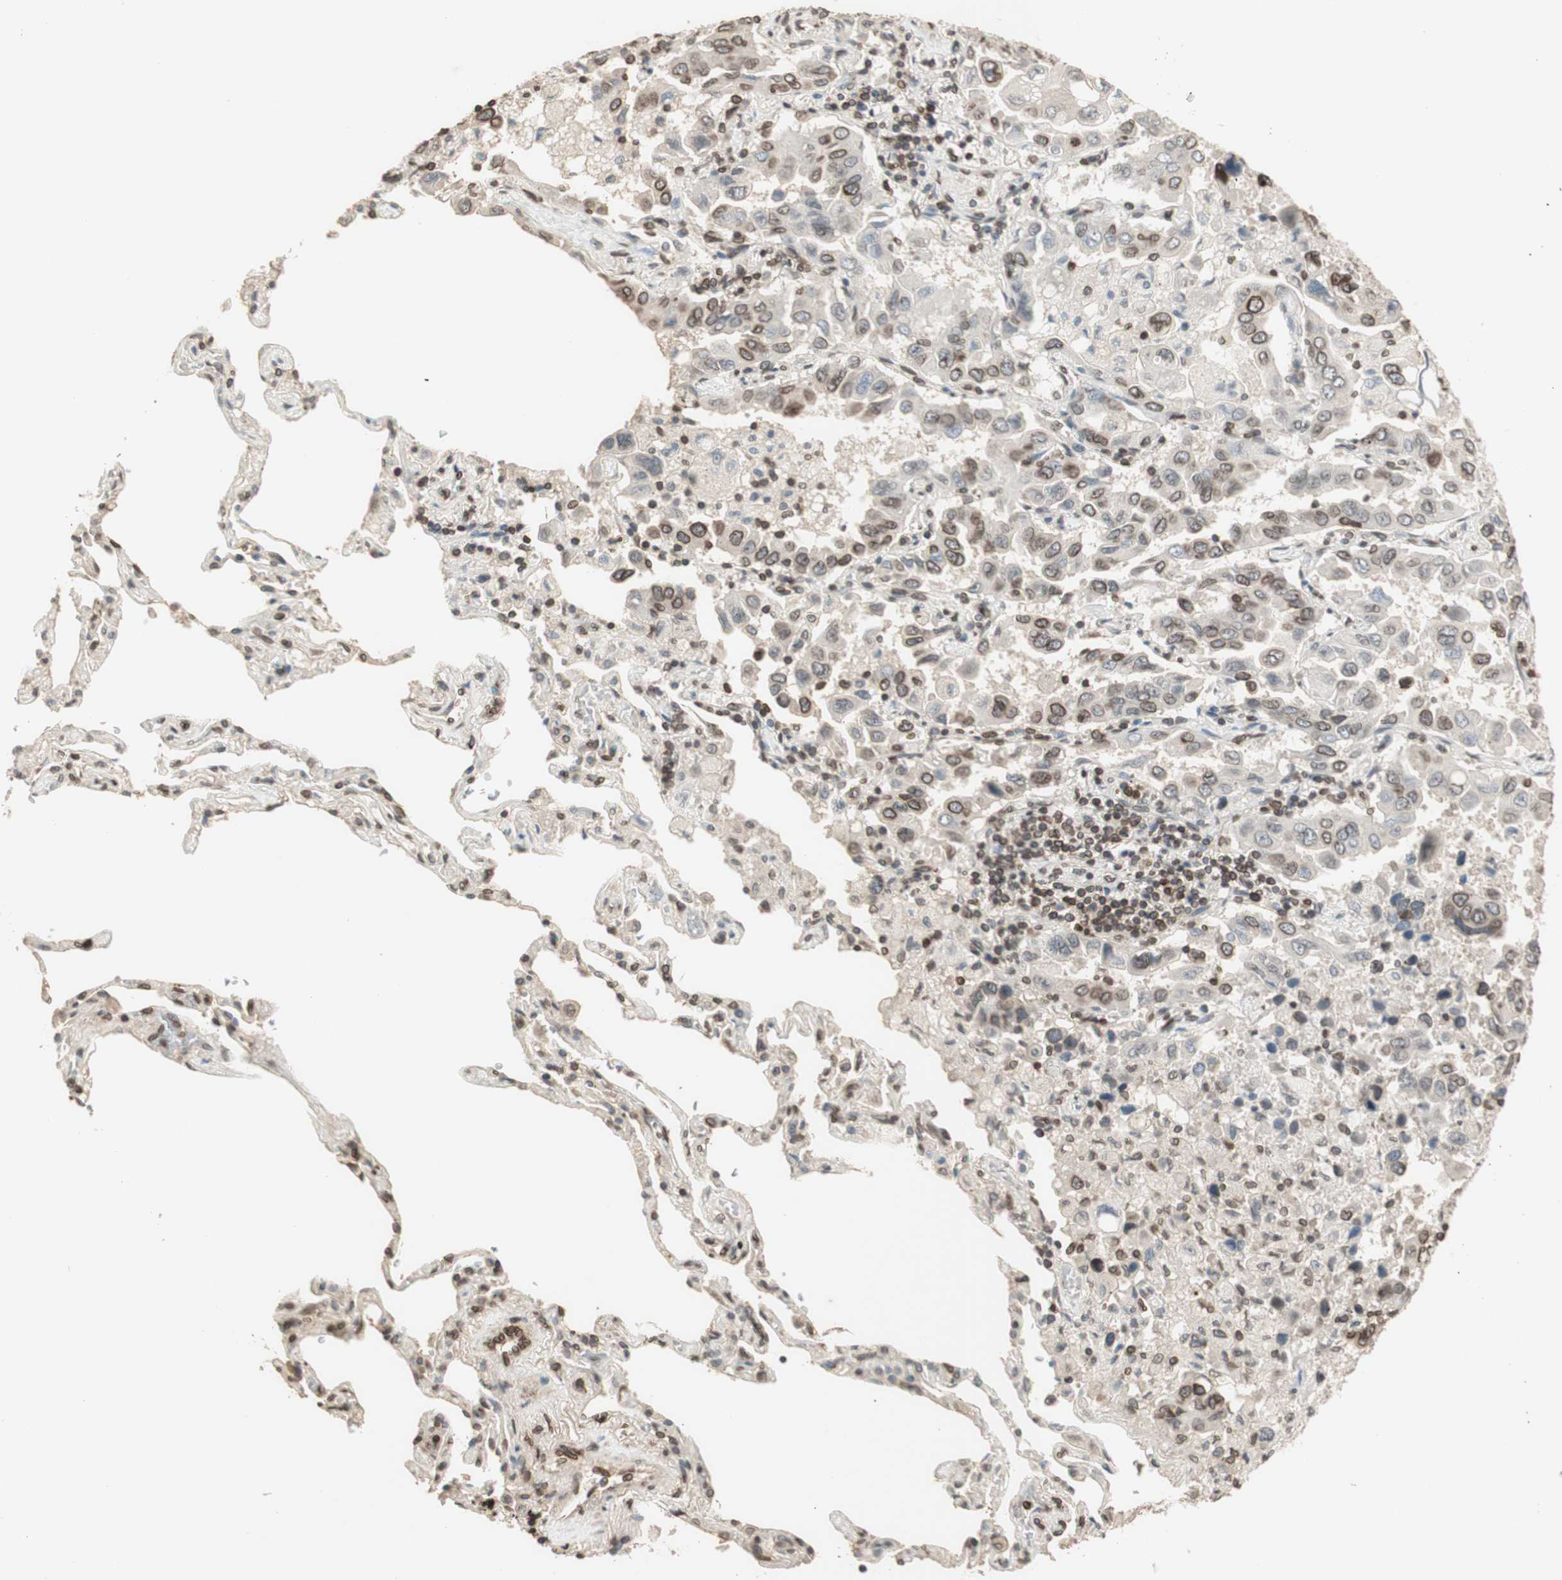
{"staining": {"intensity": "moderate", "quantity": ">75%", "location": "cytoplasmic/membranous,nuclear"}, "tissue": "lung cancer", "cell_type": "Tumor cells", "image_type": "cancer", "snomed": [{"axis": "morphology", "description": "Adenocarcinoma, NOS"}, {"axis": "topography", "description": "Lung"}], "caption": "Lung adenocarcinoma stained for a protein exhibits moderate cytoplasmic/membranous and nuclear positivity in tumor cells.", "gene": "TMPO", "patient": {"sex": "male", "age": 64}}